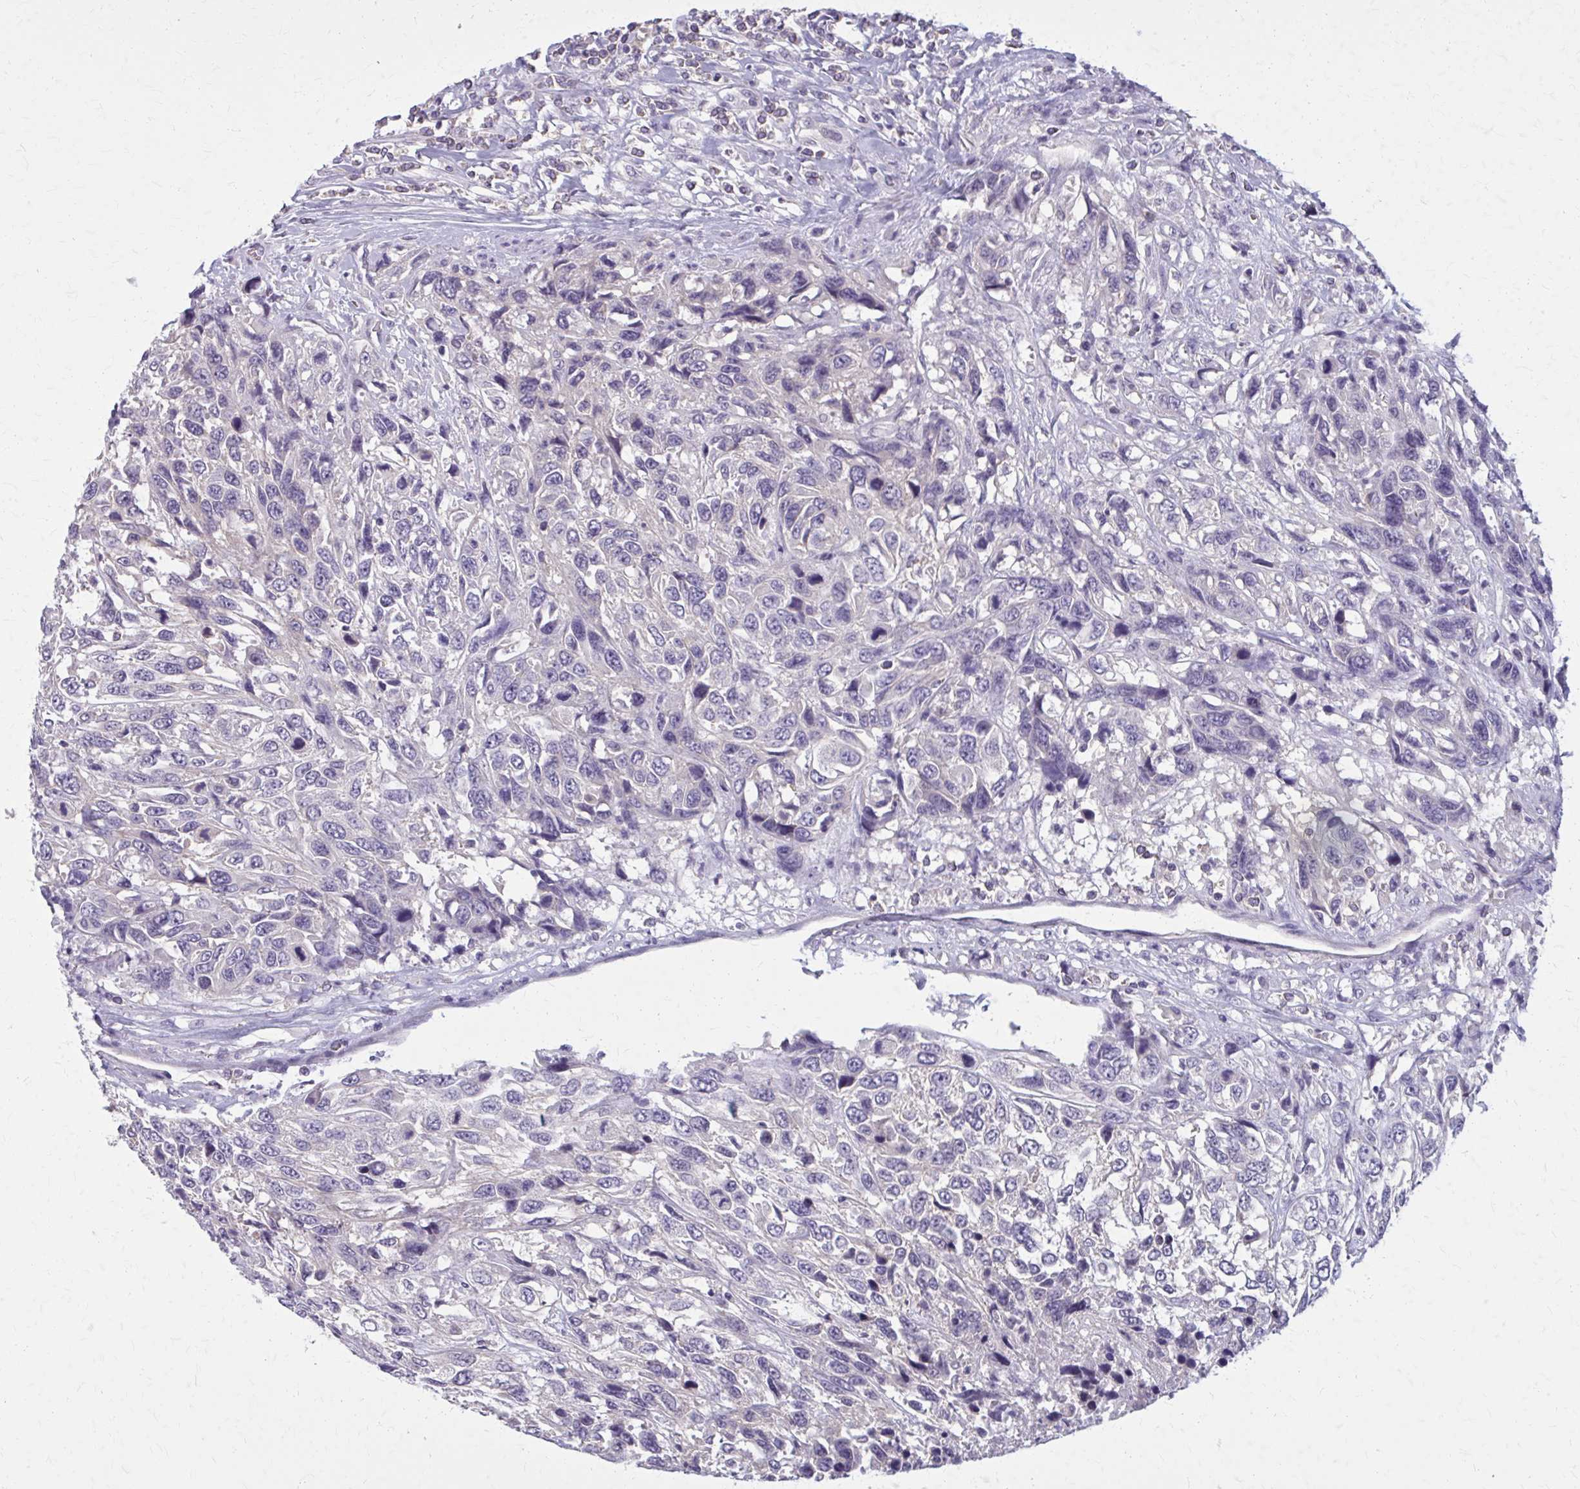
{"staining": {"intensity": "negative", "quantity": "none", "location": "none"}, "tissue": "urothelial cancer", "cell_type": "Tumor cells", "image_type": "cancer", "snomed": [{"axis": "morphology", "description": "Urothelial carcinoma, High grade"}, {"axis": "topography", "description": "Urinary bladder"}], "caption": "The micrograph displays no significant staining in tumor cells of high-grade urothelial carcinoma.", "gene": "OR4A47", "patient": {"sex": "female", "age": 70}}